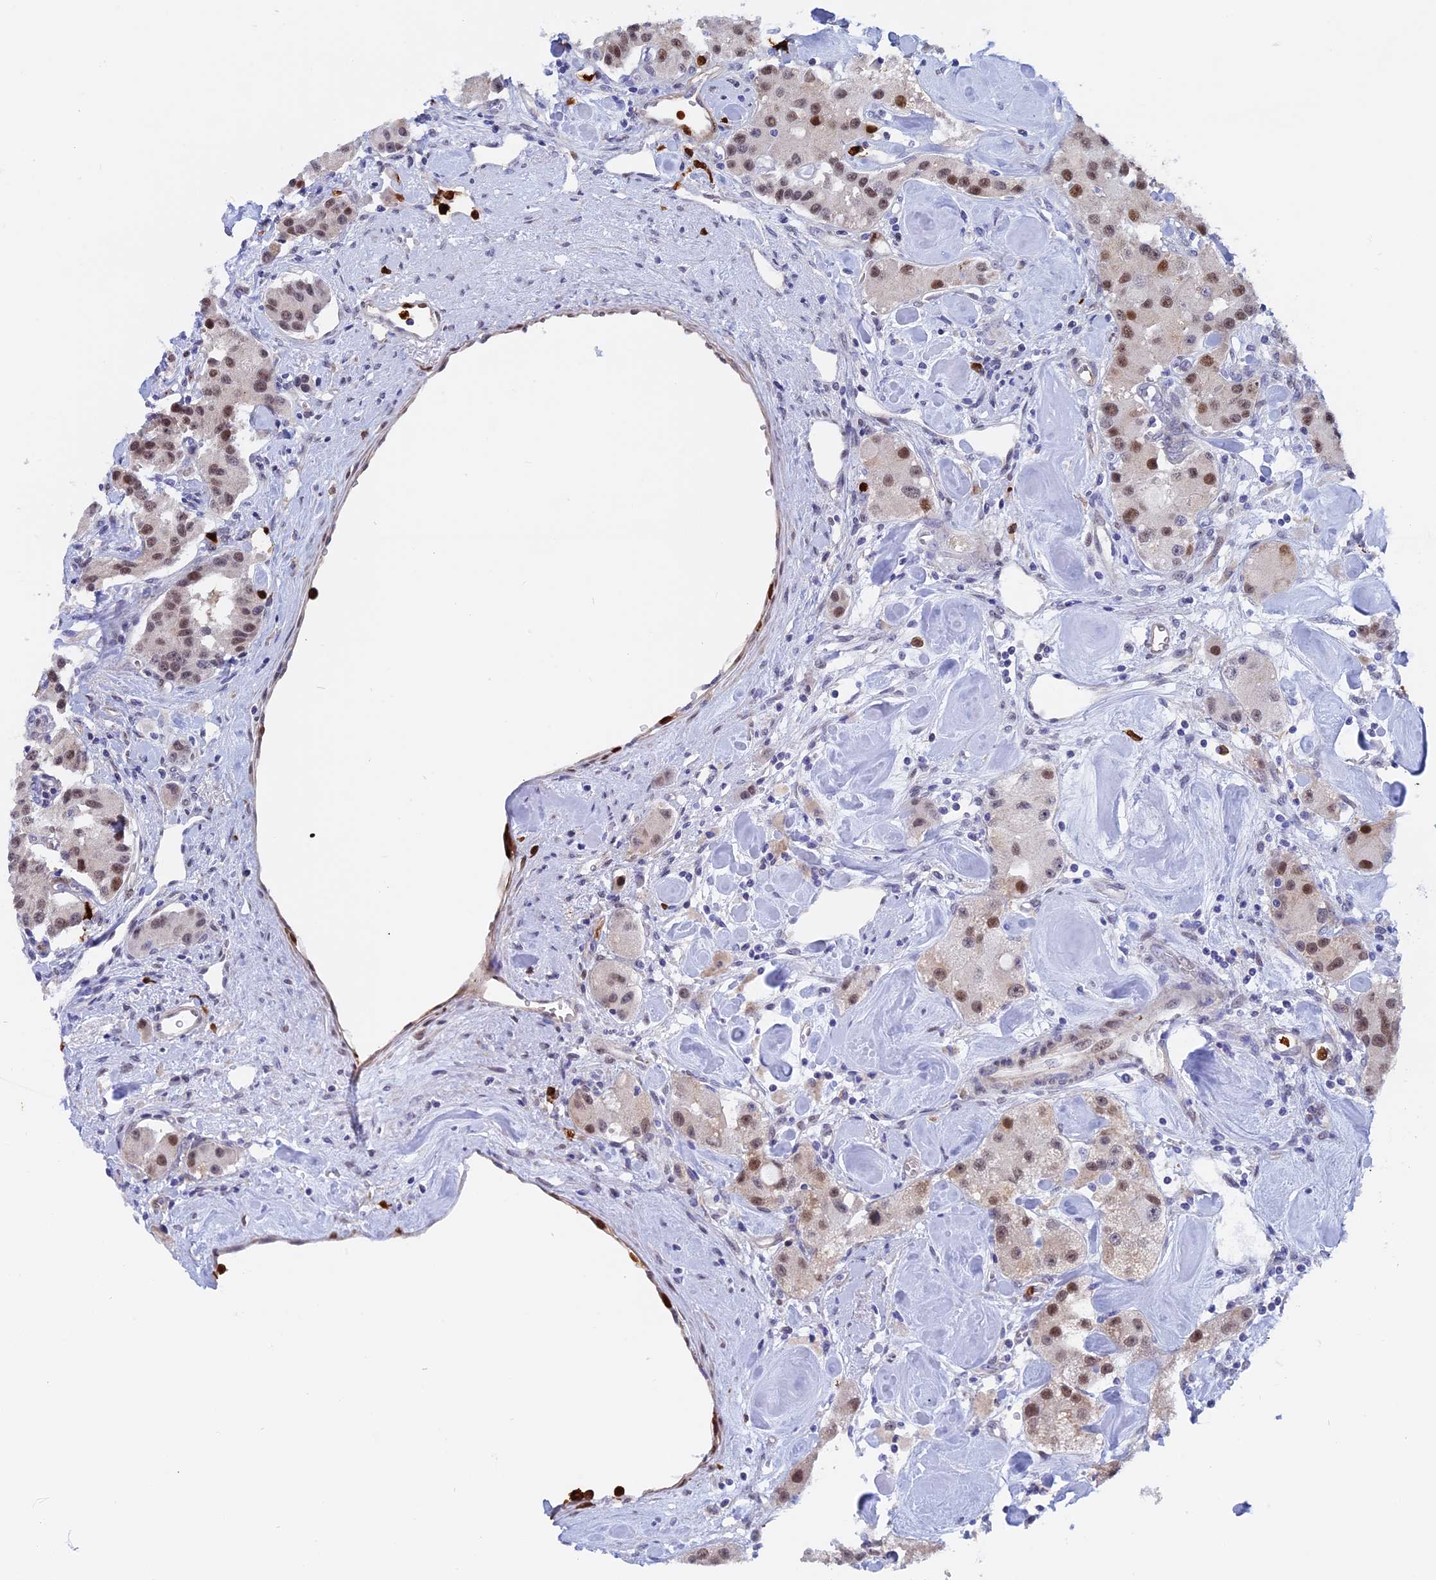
{"staining": {"intensity": "moderate", "quantity": ">75%", "location": "nuclear"}, "tissue": "carcinoid", "cell_type": "Tumor cells", "image_type": "cancer", "snomed": [{"axis": "morphology", "description": "Carcinoid, malignant, NOS"}, {"axis": "topography", "description": "Pancreas"}], "caption": "The photomicrograph exhibits staining of carcinoid (malignant), revealing moderate nuclear protein positivity (brown color) within tumor cells. (DAB (3,3'-diaminobenzidine) IHC, brown staining for protein, blue staining for nuclei).", "gene": "SLC26A1", "patient": {"sex": "male", "age": 41}}